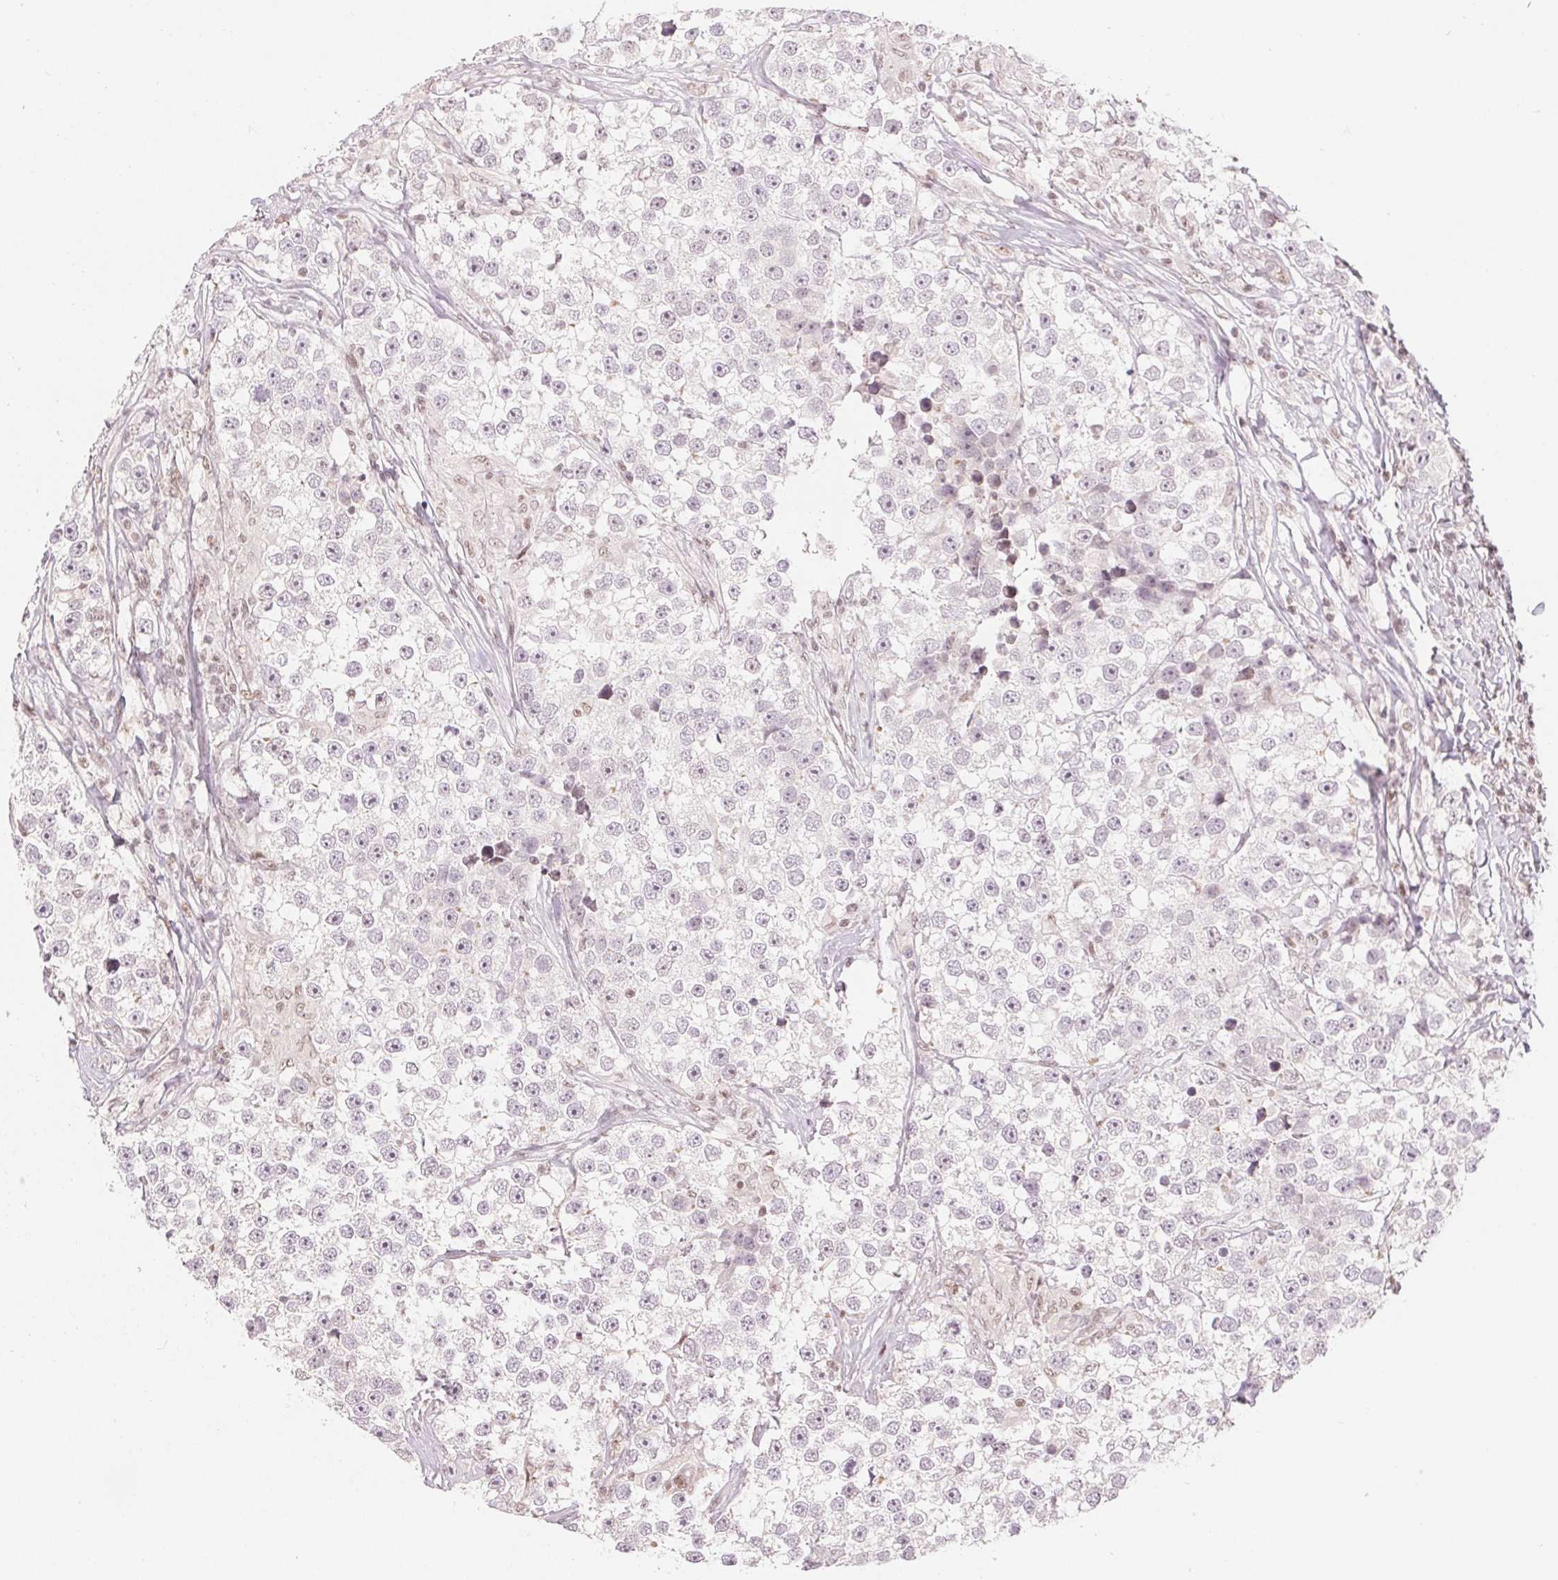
{"staining": {"intensity": "negative", "quantity": "none", "location": "none"}, "tissue": "testis cancer", "cell_type": "Tumor cells", "image_type": "cancer", "snomed": [{"axis": "morphology", "description": "Seminoma, NOS"}, {"axis": "topography", "description": "Testis"}], "caption": "The immunohistochemistry image has no significant staining in tumor cells of testis cancer tissue. The staining is performed using DAB brown chromogen with nuclei counter-stained in using hematoxylin.", "gene": "DEK", "patient": {"sex": "male", "age": 46}}